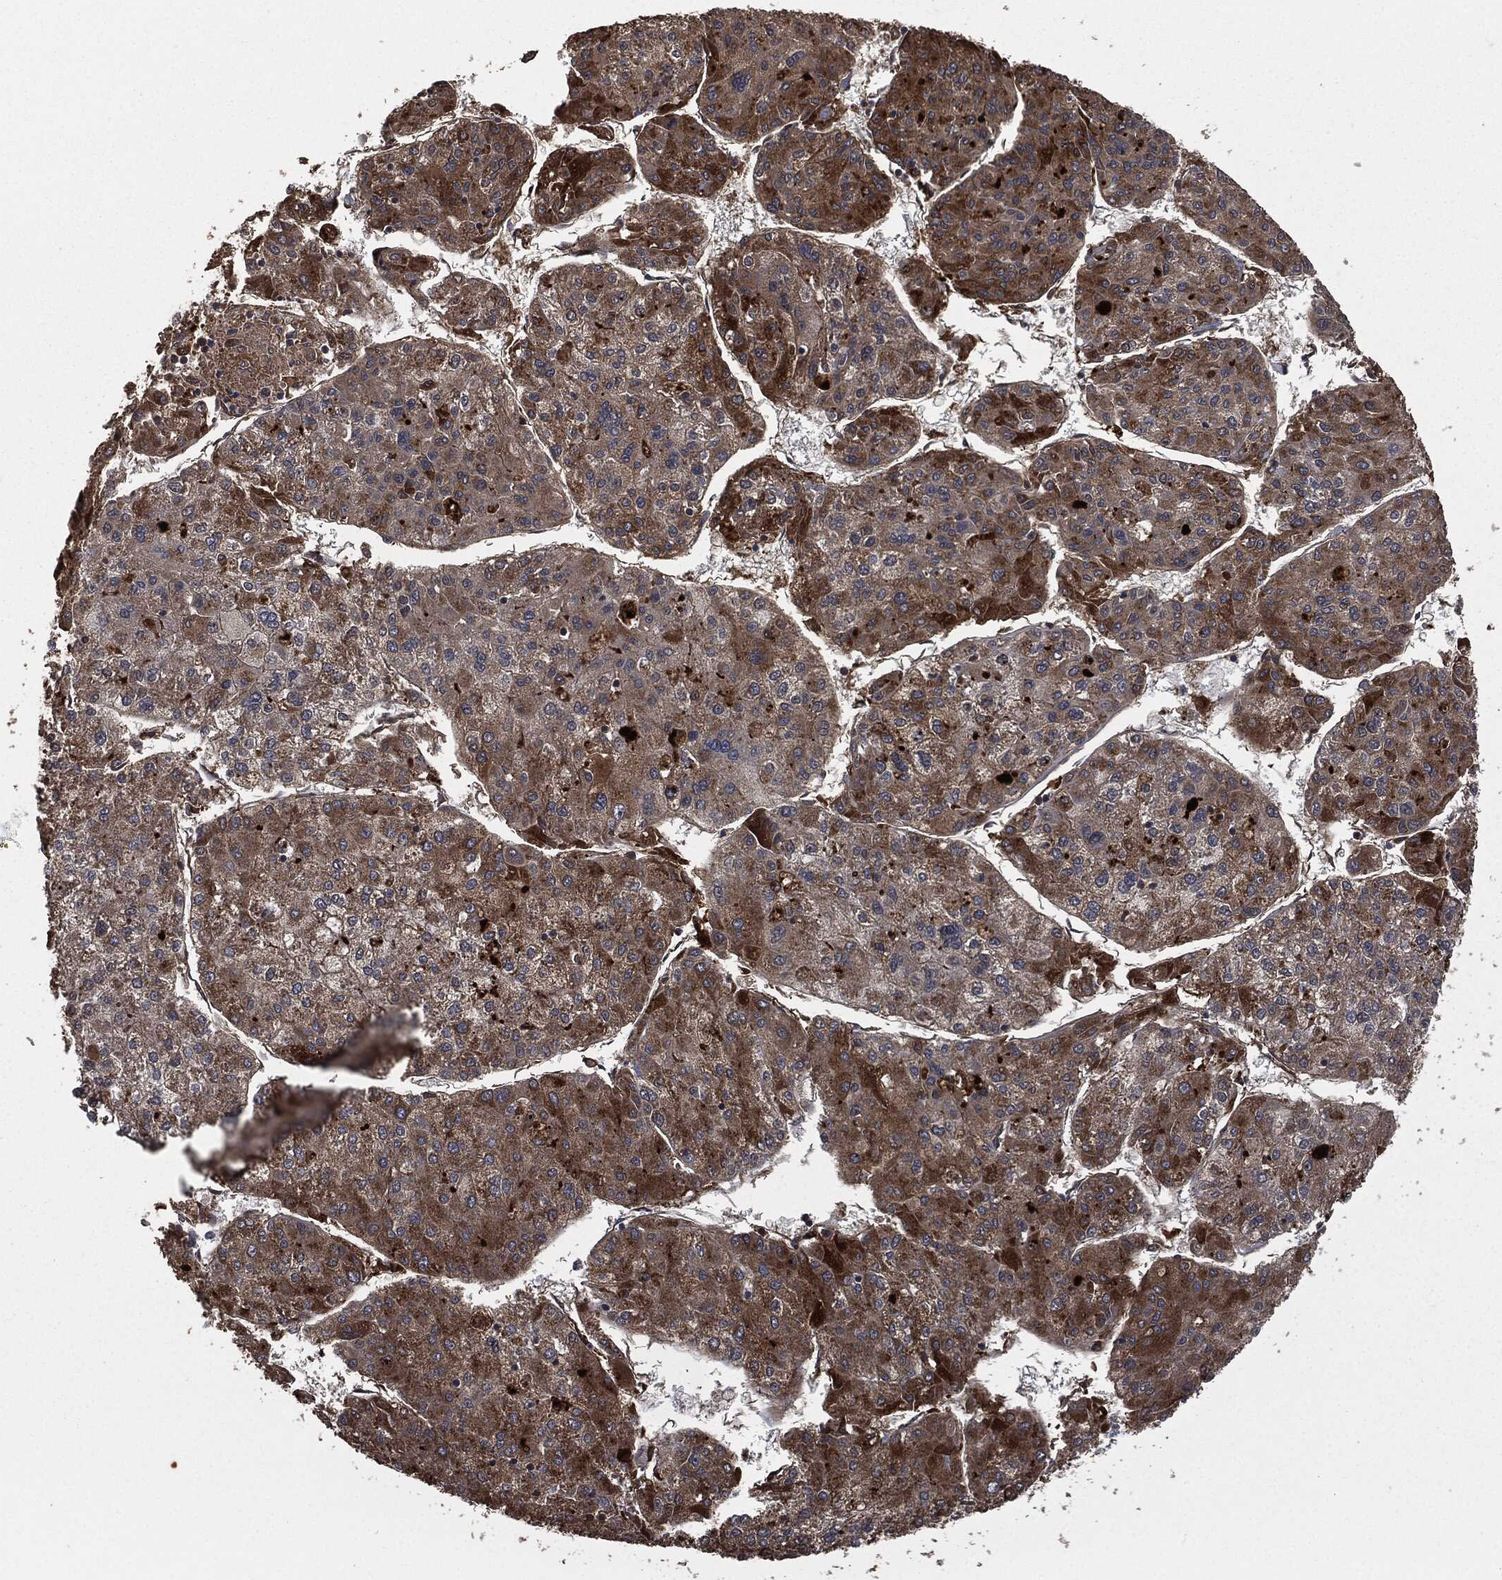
{"staining": {"intensity": "strong", "quantity": "25%-75%", "location": "cytoplasmic/membranous"}, "tissue": "liver cancer", "cell_type": "Tumor cells", "image_type": "cancer", "snomed": [{"axis": "morphology", "description": "Carcinoma, Hepatocellular, NOS"}, {"axis": "topography", "description": "Liver"}], "caption": "Brown immunohistochemical staining in human hepatocellular carcinoma (liver) shows strong cytoplasmic/membranous staining in about 25%-75% of tumor cells.", "gene": "CRABP2", "patient": {"sex": "male", "age": 43}}